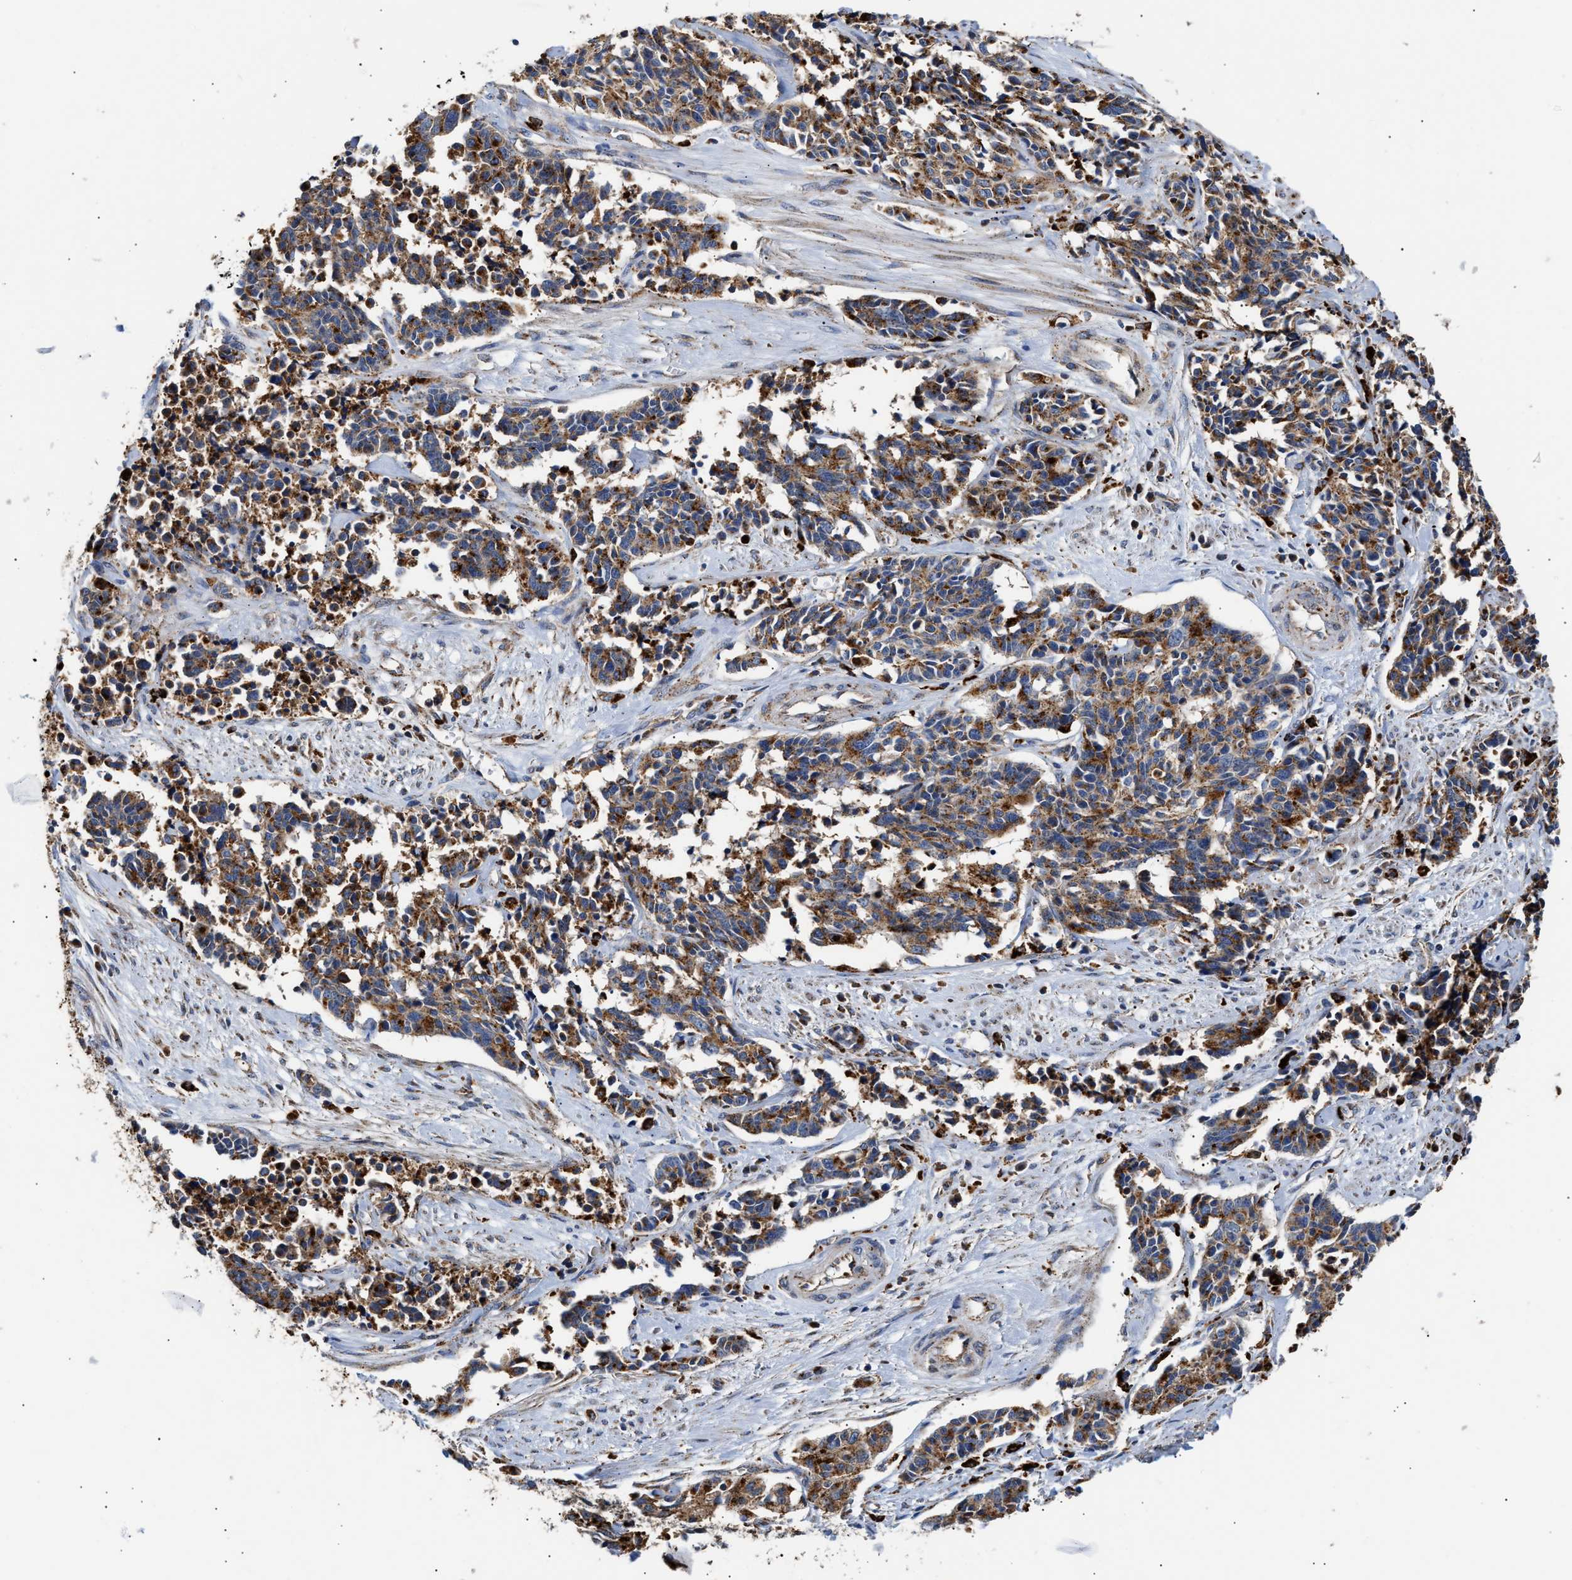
{"staining": {"intensity": "strong", "quantity": ">75%", "location": "cytoplasmic/membranous"}, "tissue": "cervical cancer", "cell_type": "Tumor cells", "image_type": "cancer", "snomed": [{"axis": "morphology", "description": "Squamous cell carcinoma, NOS"}, {"axis": "topography", "description": "Cervix"}], "caption": "DAB (3,3'-diaminobenzidine) immunohistochemical staining of human cervical cancer (squamous cell carcinoma) demonstrates strong cytoplasmic/membranous protein positivity in approximately >75% of tumor cells. (IHC, brightfield microscopy, high magnification).", "gene": "CCDC146", "patient": {"sex": "female", "age": 35}}